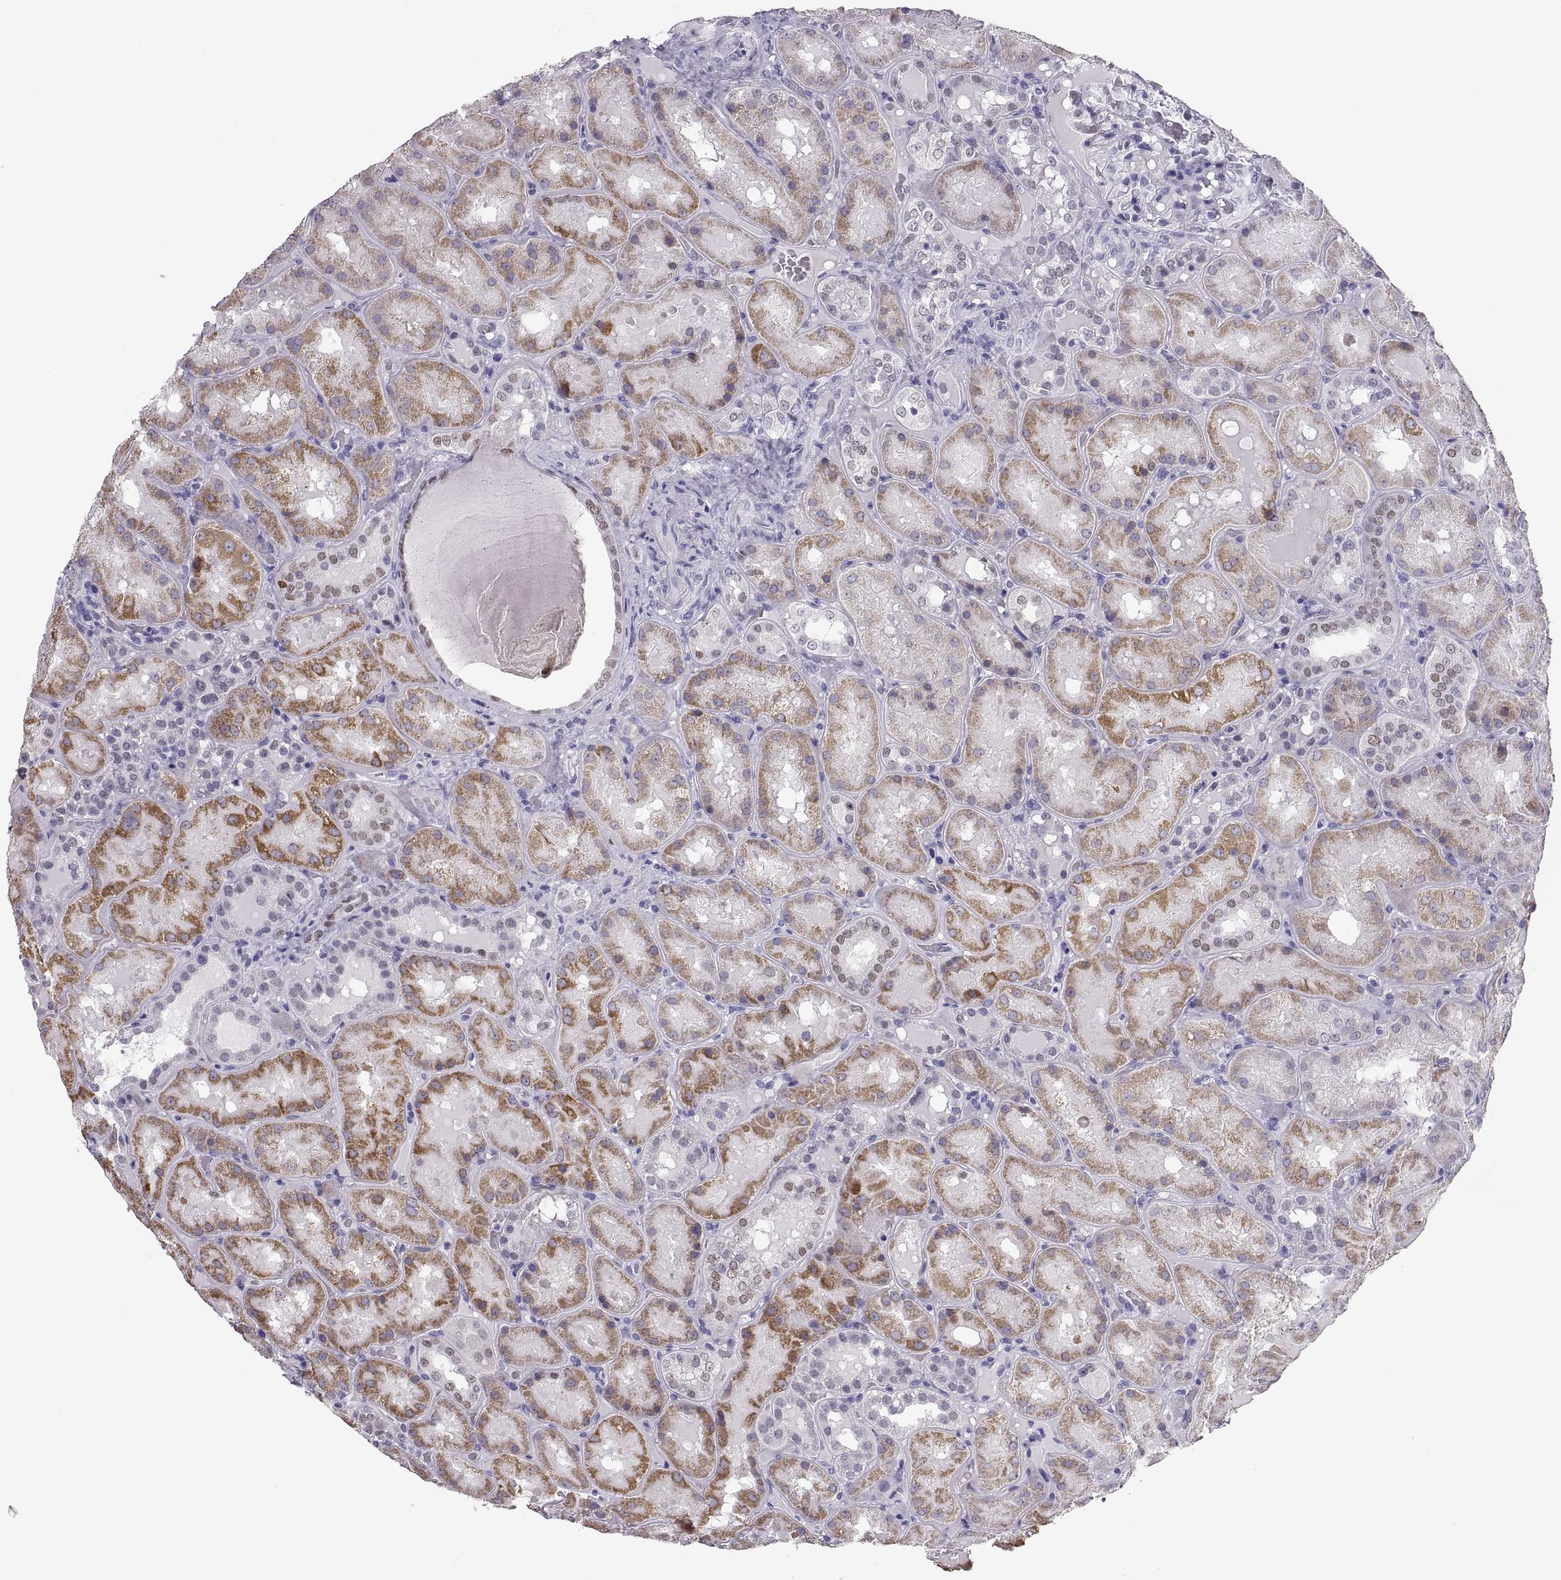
{"staining": {"intensity": "negative", "quantity": "none", "location": "none"}, "tissue": "kidney", "cell_type": "Cells in glomeruli", "image_type": "normal", "snomed": [{"axis": "morphology", "description": "Normal tissue, NOS"}, {"axis": "topography", "description": "Kidney"}], "caption": "IHC of benign kidney shows no positivity in cells in glomeruli. (Brightfield microscopy of DAB IHC at high magnification).", "gene": "PAX2", "patient": {"sex": "male", "age": 73}}